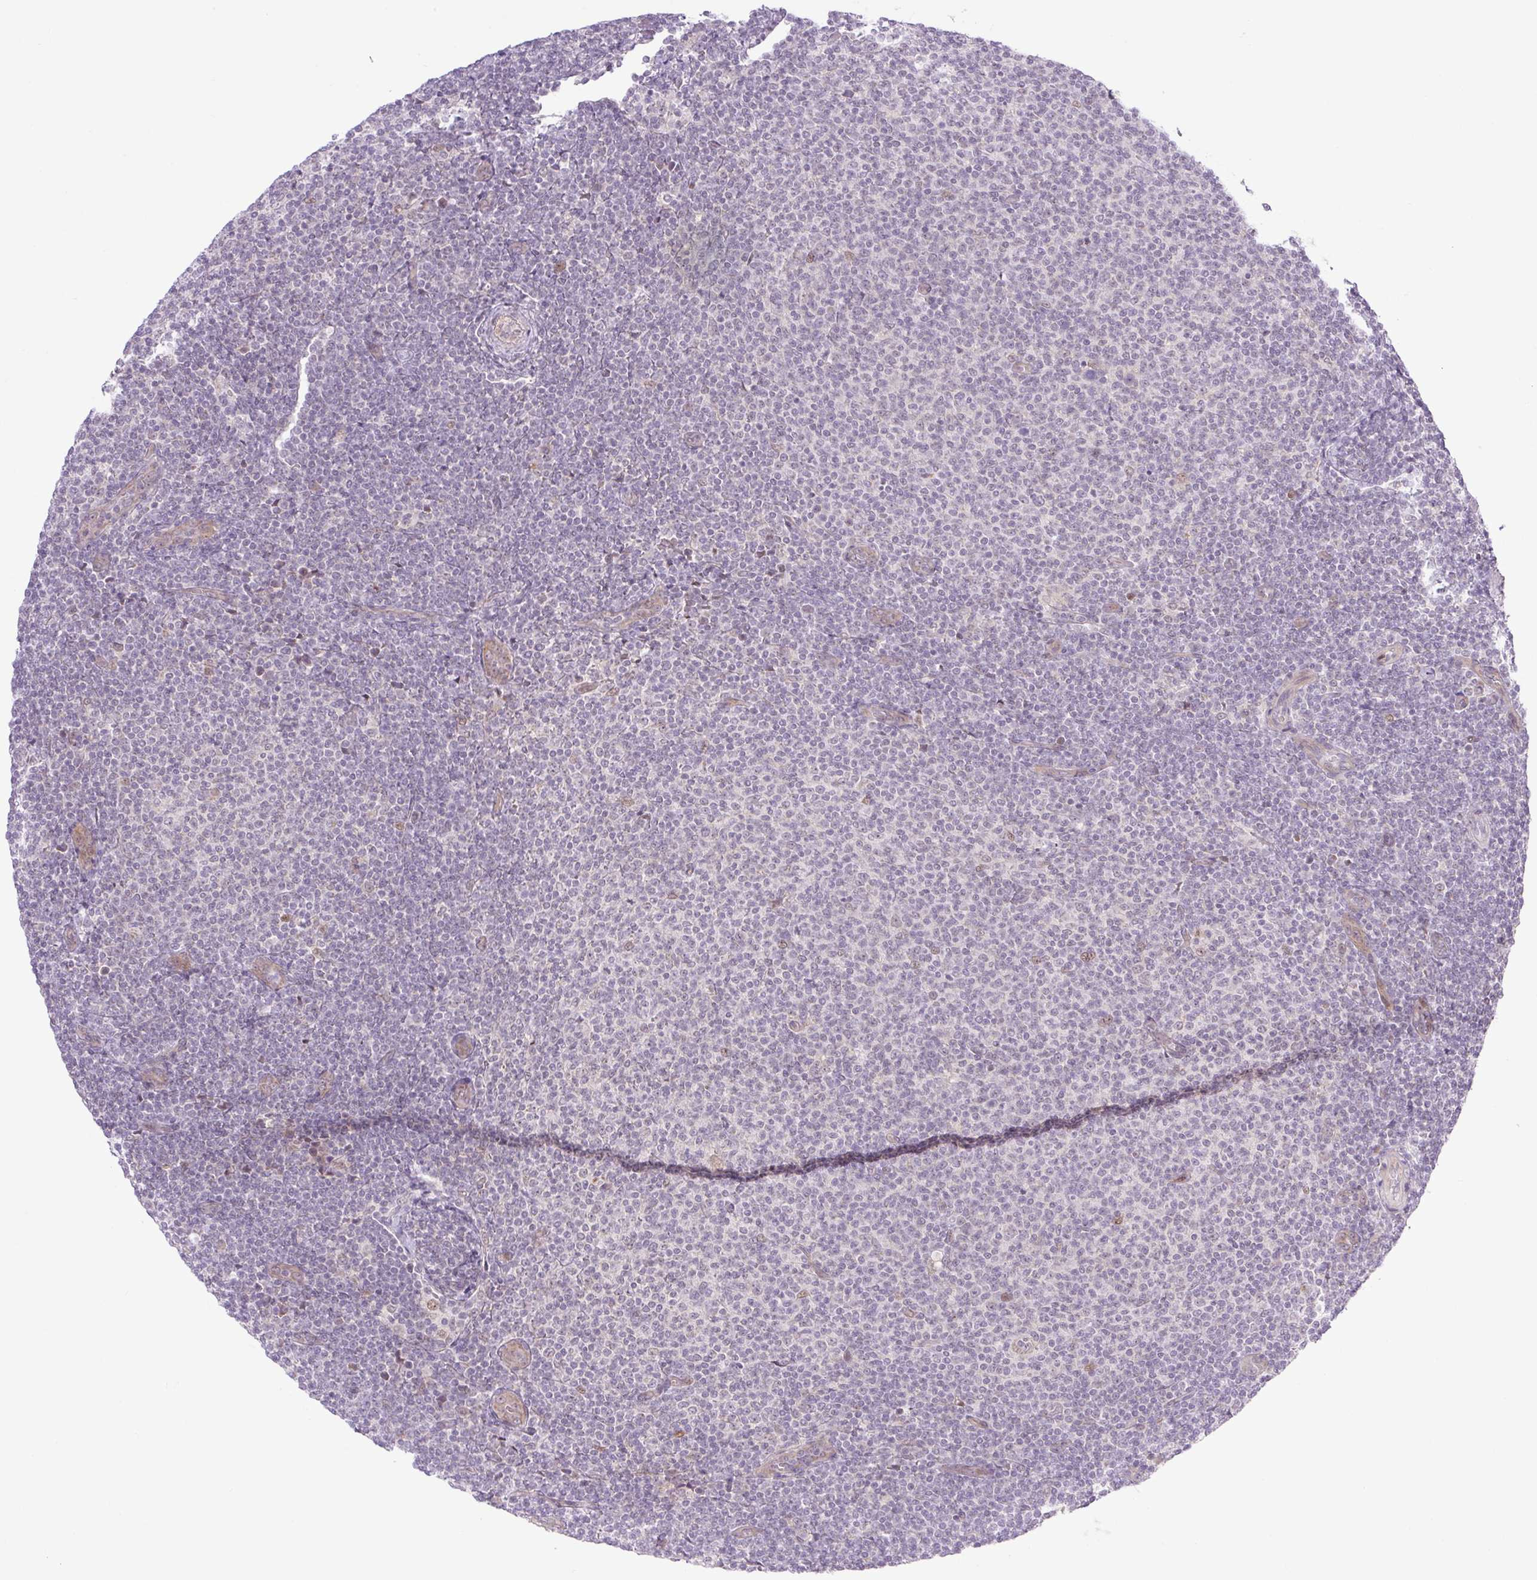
{"staining": {"intensity": "negative", "quantity": "none", "location": "none"}, "tissue": "lymphoma", "cell_type": "Tumor cells", "image_type": "cancer", "snomed": [{"axis": "morphology", "description": "Malignant lymphoma, non-Hodgkin's type, Low grade"}, {"axis": "topography", "description": "Lymph node"}], "caption": "This is an immunohistochemistry image of human lymphoma. There is no positivity in tumor cells.", "gene": "ICE1", "patient": {"sex": "male", "age": 66}}